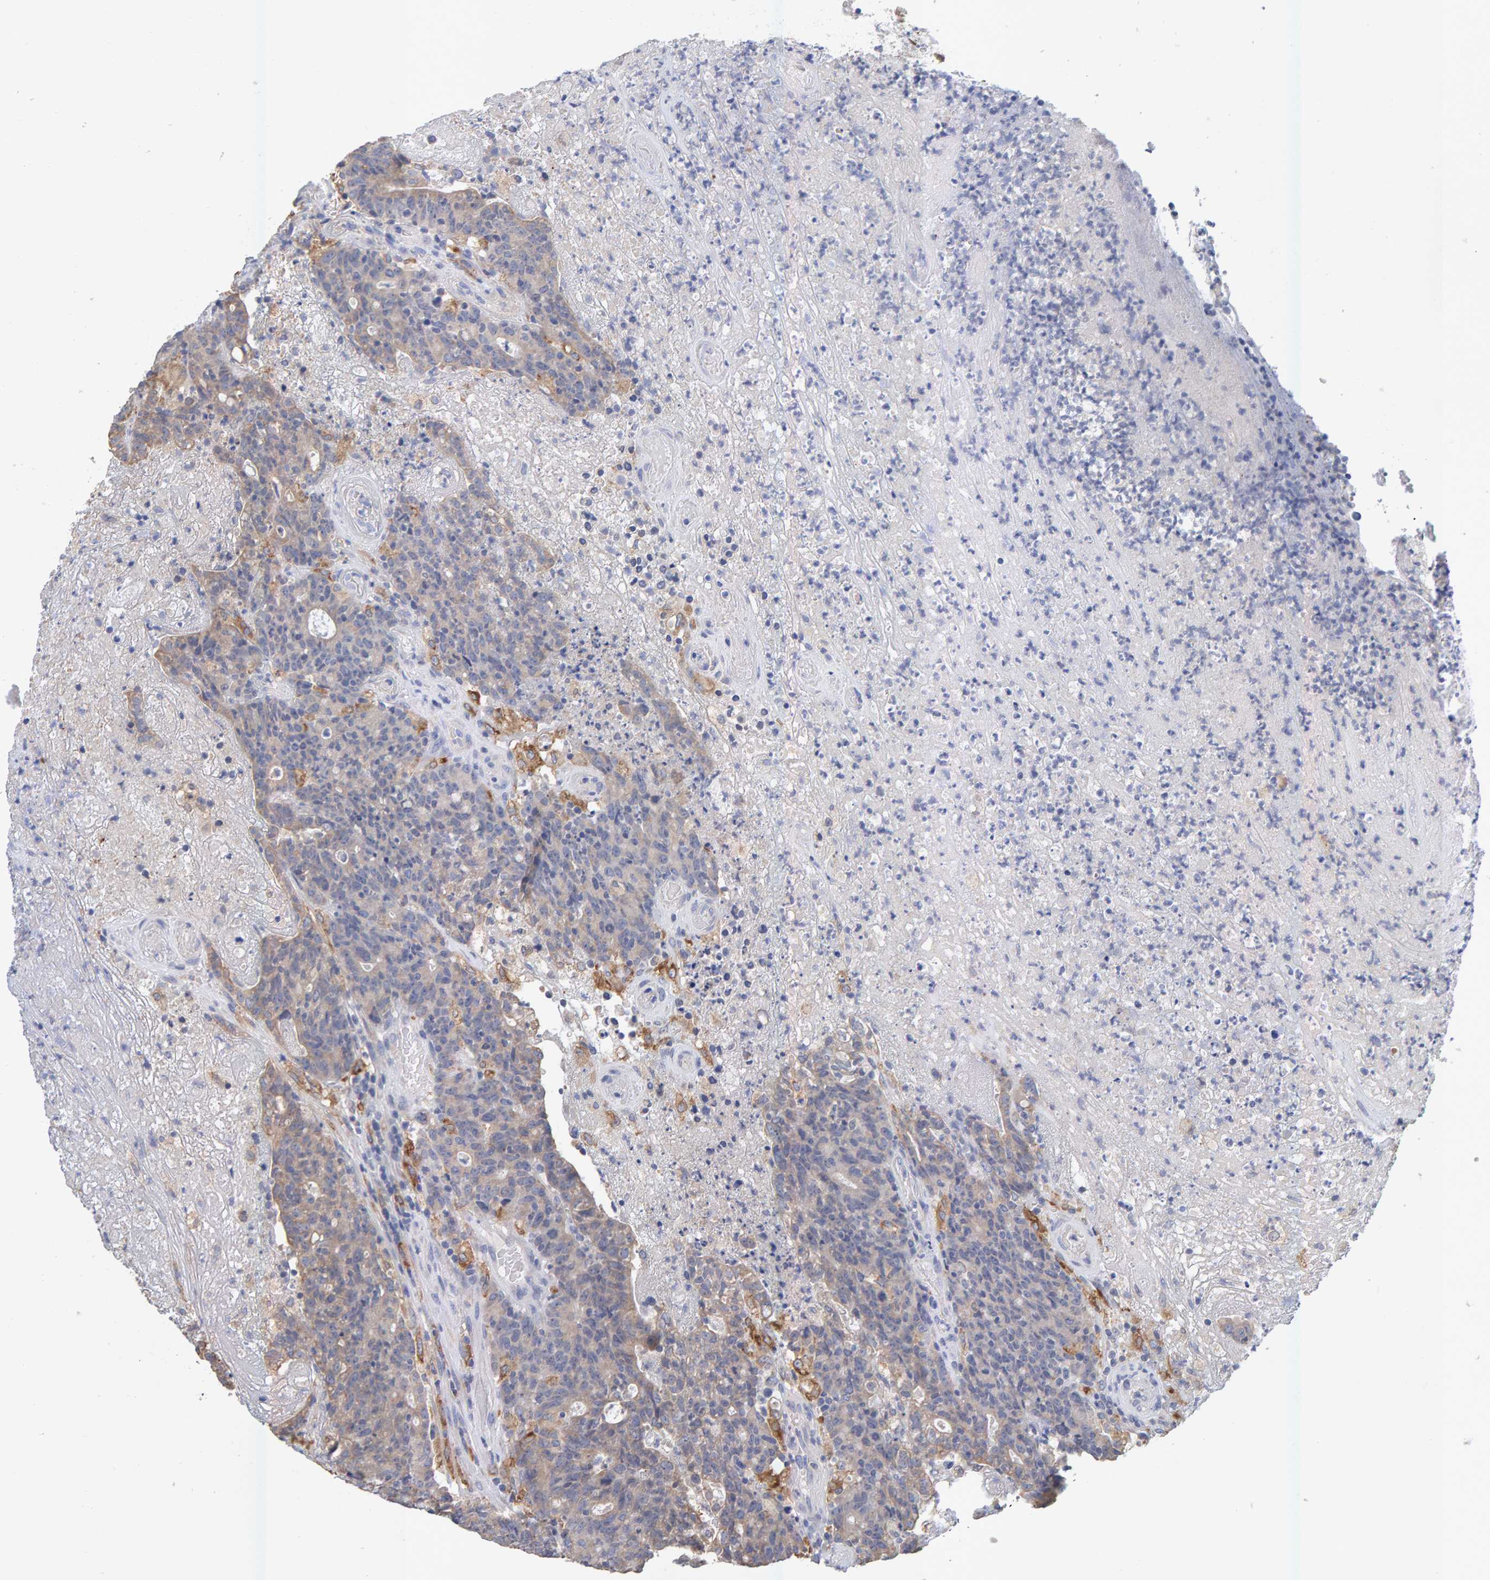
{"staining": {"intensity": "weak", "quantity": "25%-75%", "location": "cytoplasmic/membranous"}, "tissue": "colorectal cancer", "cell_type": "Tumor cells", "image_type": "cancer", "snomed": [{"axis": "morphology", "description": "Normal tissue, NOS"}, {"axis": "morphology", "description": "Adenocarcinoma, NOS"}, {"axis": "topography", "description": "Colon"}], "caption": "High-power microscopy captured an IHC histopathology image of adenocarcinoma (colorectal), revealing weak cytoplasmic/membranous expression in about 25%-75% of tumor cells.", "gene": "SGPL1", "patient": {"sex": "female", "age": 75}}